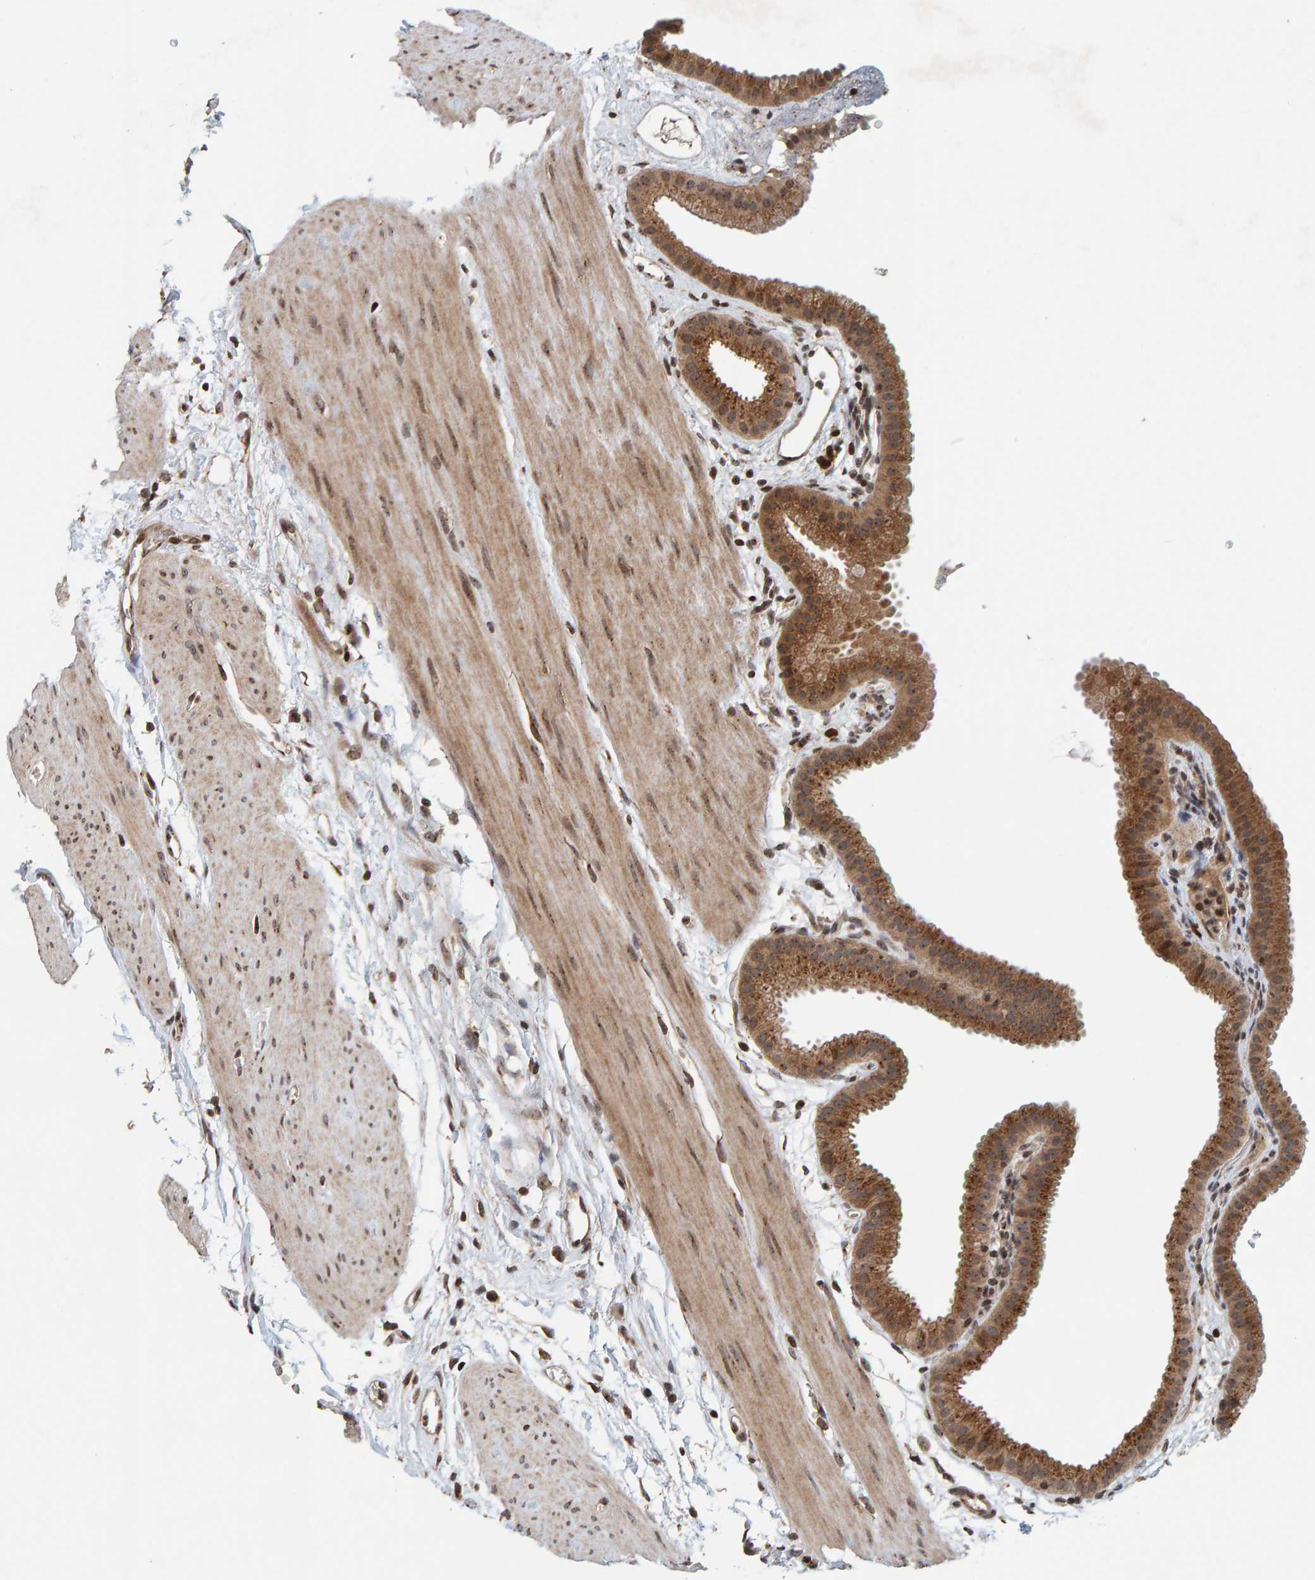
{"staining": {"intensity": "strong", "quantity": "25%-75%", "location": "cytoplasmic/membranous,nuclear"}, "tissue": "gallbladder", "cell_type": "Glandular cells", "image_type": "normal", "snomed": [{"axis": "morphology", "description": "Normal tissue, NOS"}, {"axis": "topography", "description": "Gallbladder"}], "caption": "An IHC micrograph of normal tissue is shown. Protein staining in brown shows strong cytoplasmic/membranous,nuclear positivity in gallbladder within glandular cells. The protein is shown in brown color, while the nuclei are stained blue.", "gene": "CCDC182", "patient": {"sex": "female", "age": 64}}